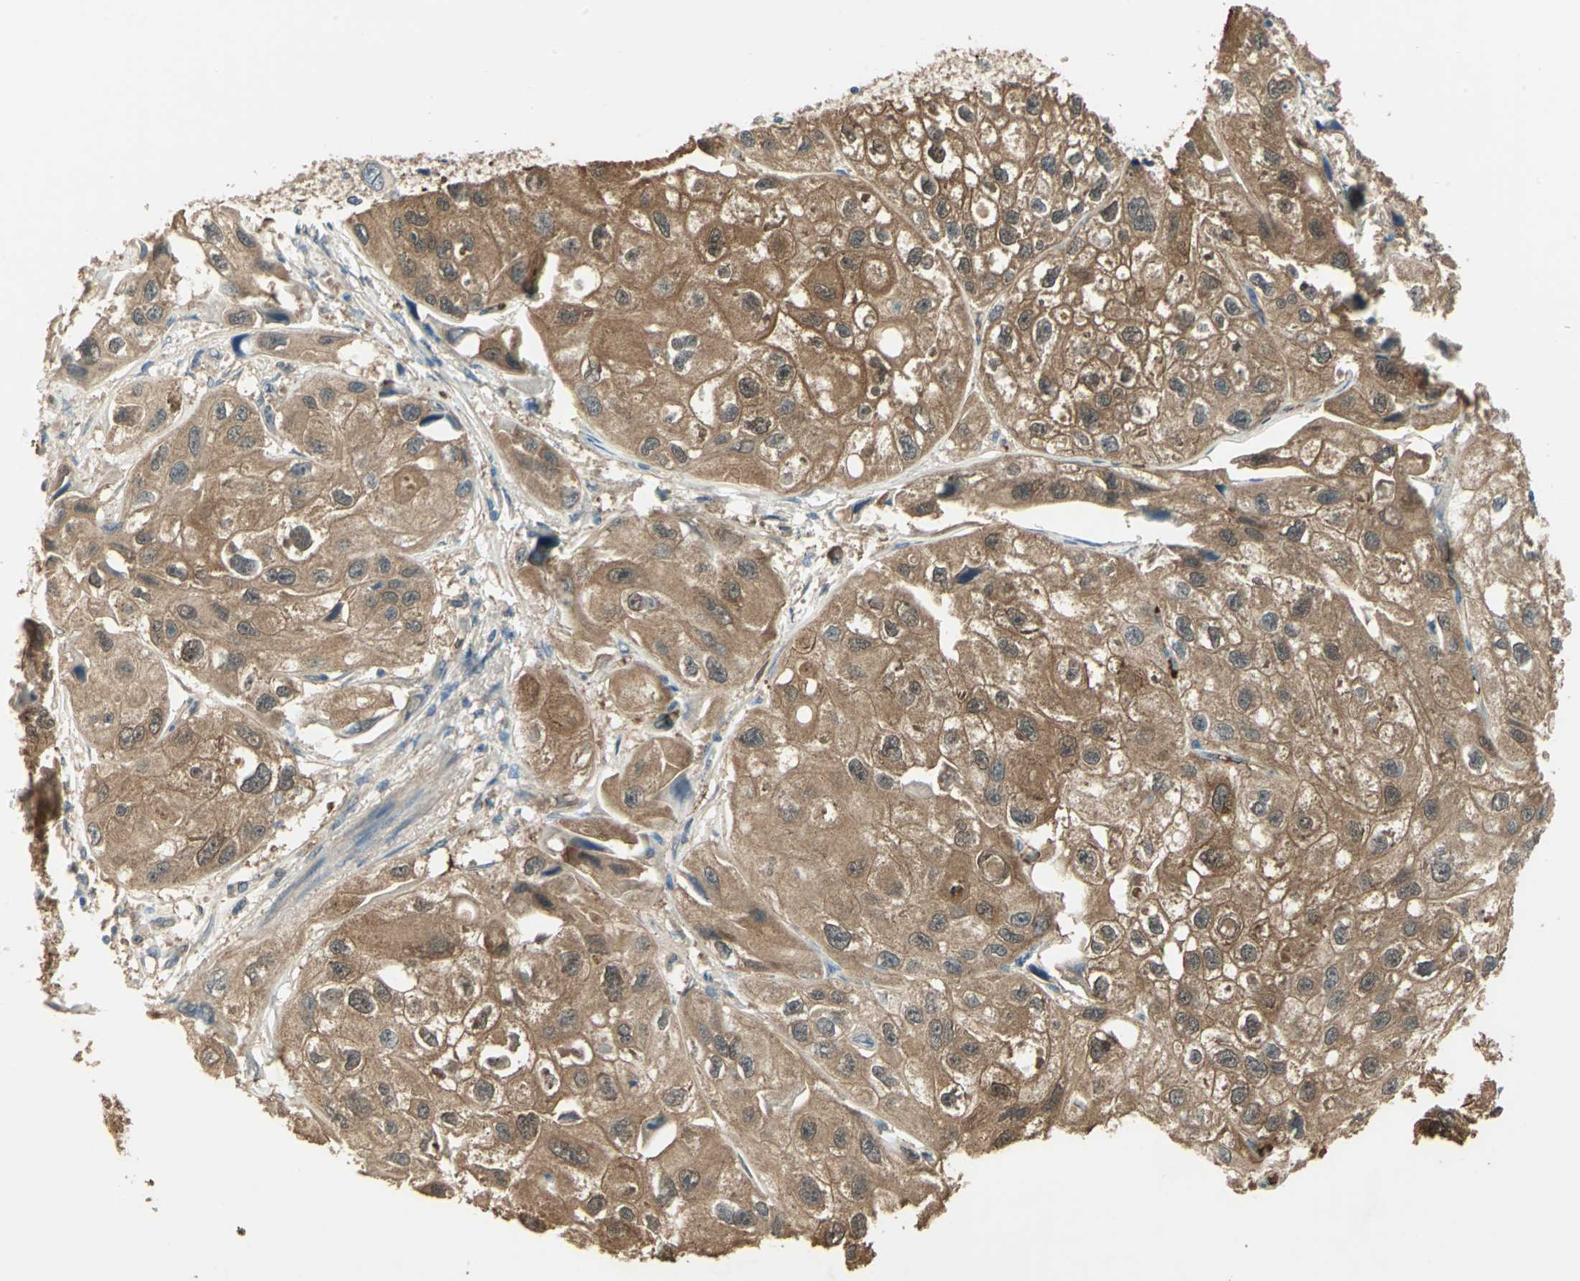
{"staining": {"intensity": "moderate", "quantity": ">75%", "location": "cytoplasmic/membranous,nuclear"}, "tissue": "urothelial cancer", "cell_type": "Tumor cells", "image_type": "cancer", "snomed": [{"axis": "morphology", "description": "Urothelial carcinoma, High grade"}, {"axis": "topography", "description": "Urinary bladder"}], "caption": "A brown stain highlights moderate cytoplasmic/membranous and nuclear staining of a protein in human urothelial carcinoma (high-grade) tumor cells.", "gene": "DDAH1", "patient": {"sex": "female", "age": 64}}